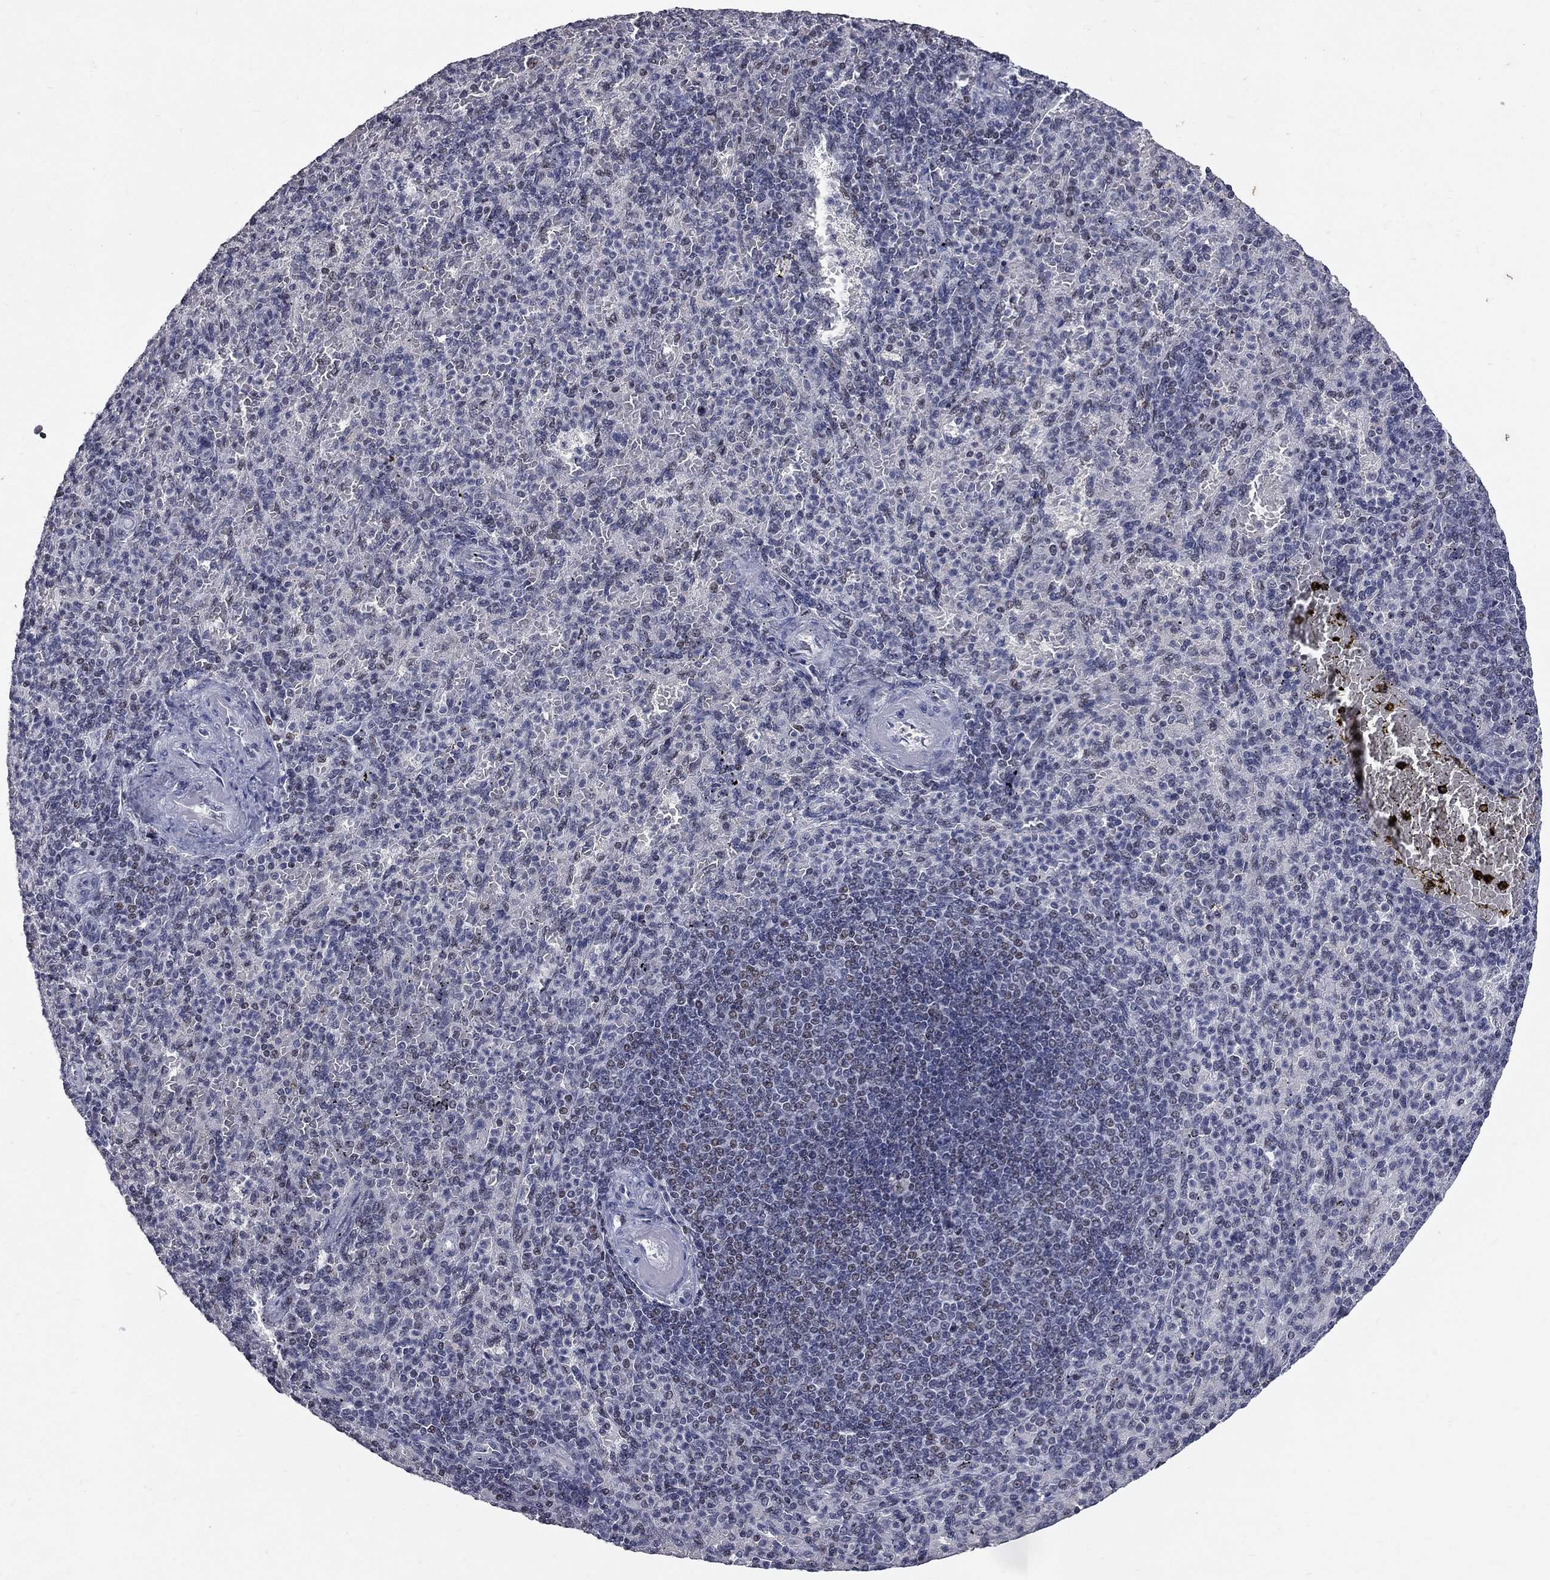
{"staining": {"intensity": "weak", "quantity": "<25%", "location": "nuclear"}, "tissue": "spleen", "cell_type": "Cells in red pulp", "image_type": "normal", "snomed": [{"axis": "morphology", "description": "Normal tissue, NOS"}, {"axis": "topography", "description": "Spleen"}], "caption": "Spleen stained for a protein using immunohistochemistry (IHC) reveals no staining cells in red pulp.", "gene": "ZNF154", "patient": {"sex": "female", "age": 74}}